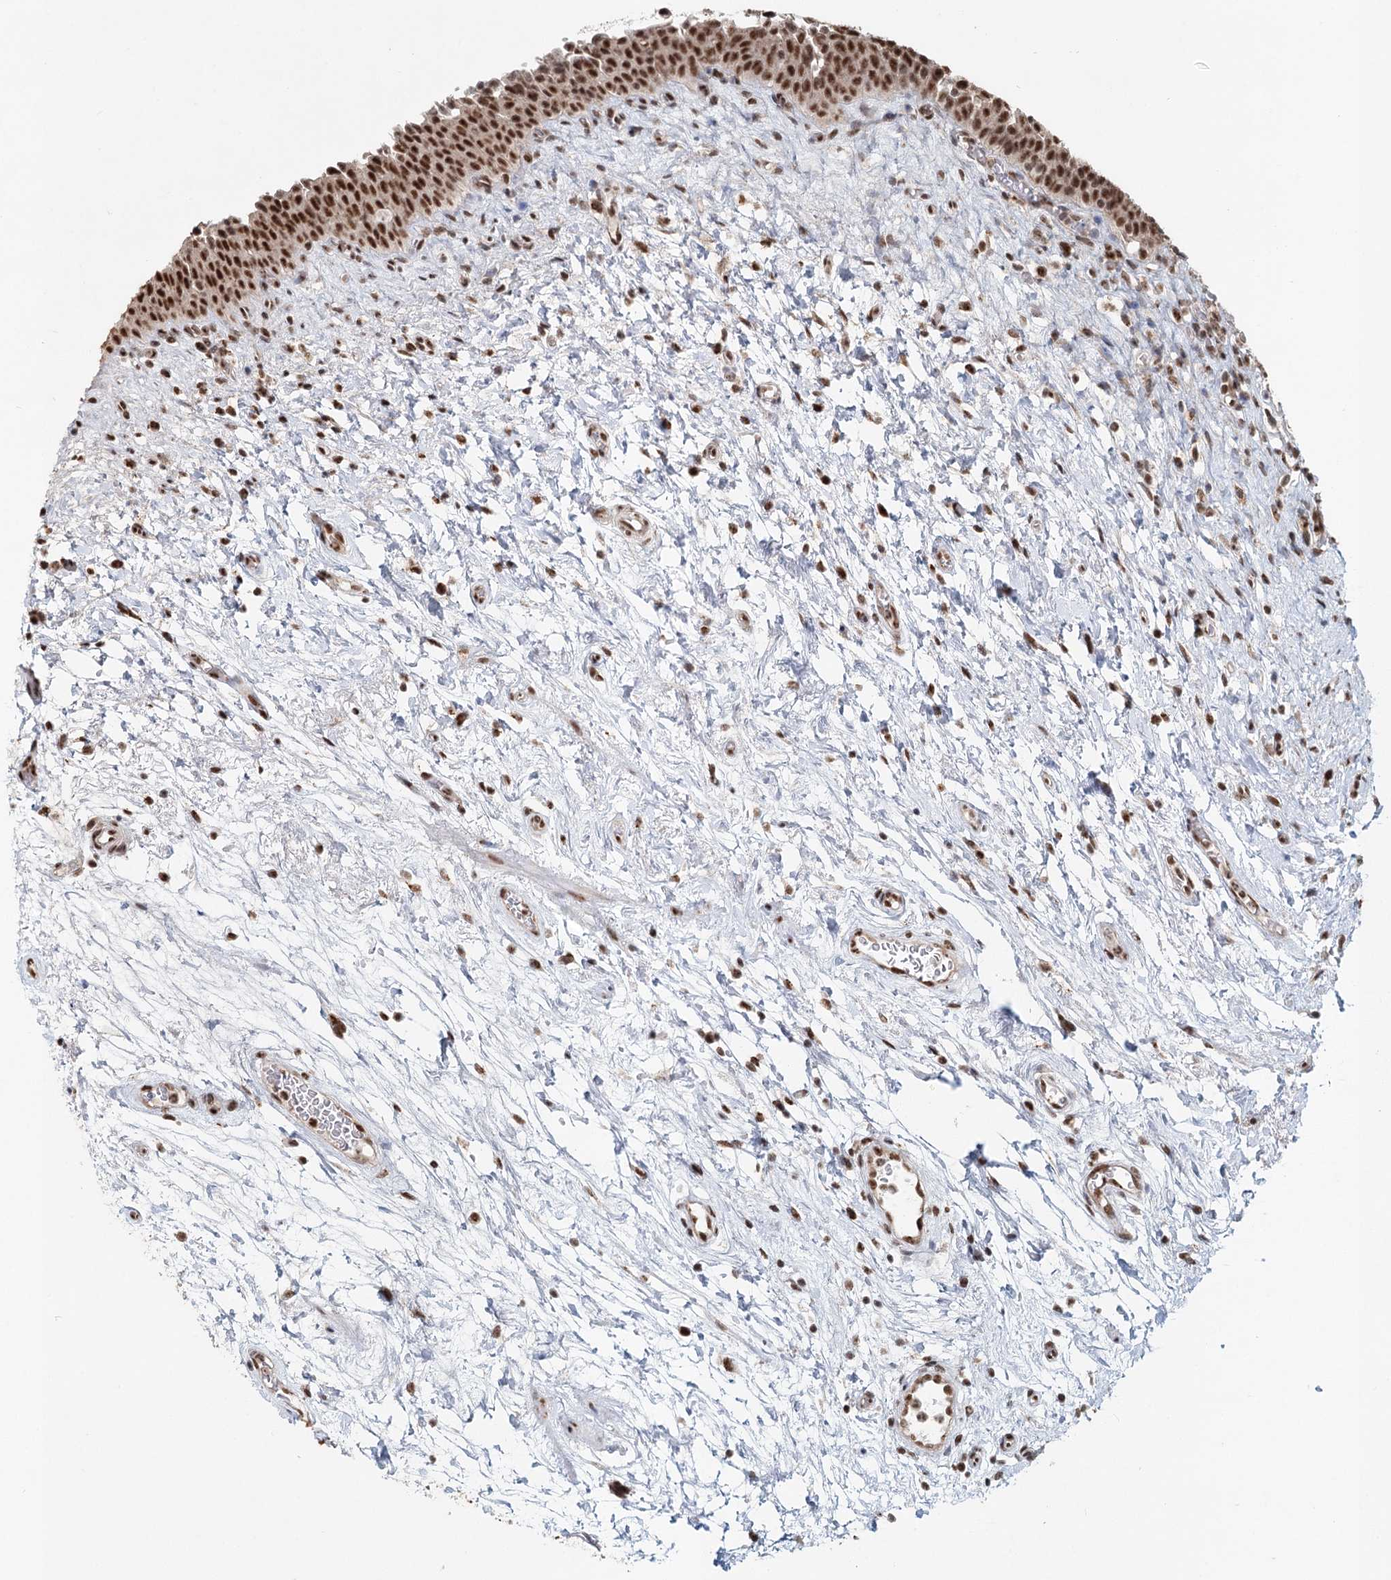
{"staining": {"intensity": "strong", "quantity": ">75%", "location": "nuclear"}, "tissue": "urinary bladder", "cell_type": "Urothelial cells", "image_type": "normal", "snomed": [{"axis": "morphology", "description": "Normal tissue, NOS"}, {"axis": "topography", "description": "Urinary bladder"}], "caption": "Benign urinary bladder shows strong nuclear expression in approximately >75% of urothelial cells, visualized by immunohistochemistry. (IHC, brightfield microscopy, high magnification).", "gene": "GPALPP1", "patient": {"sex": "male", "age": 83}}